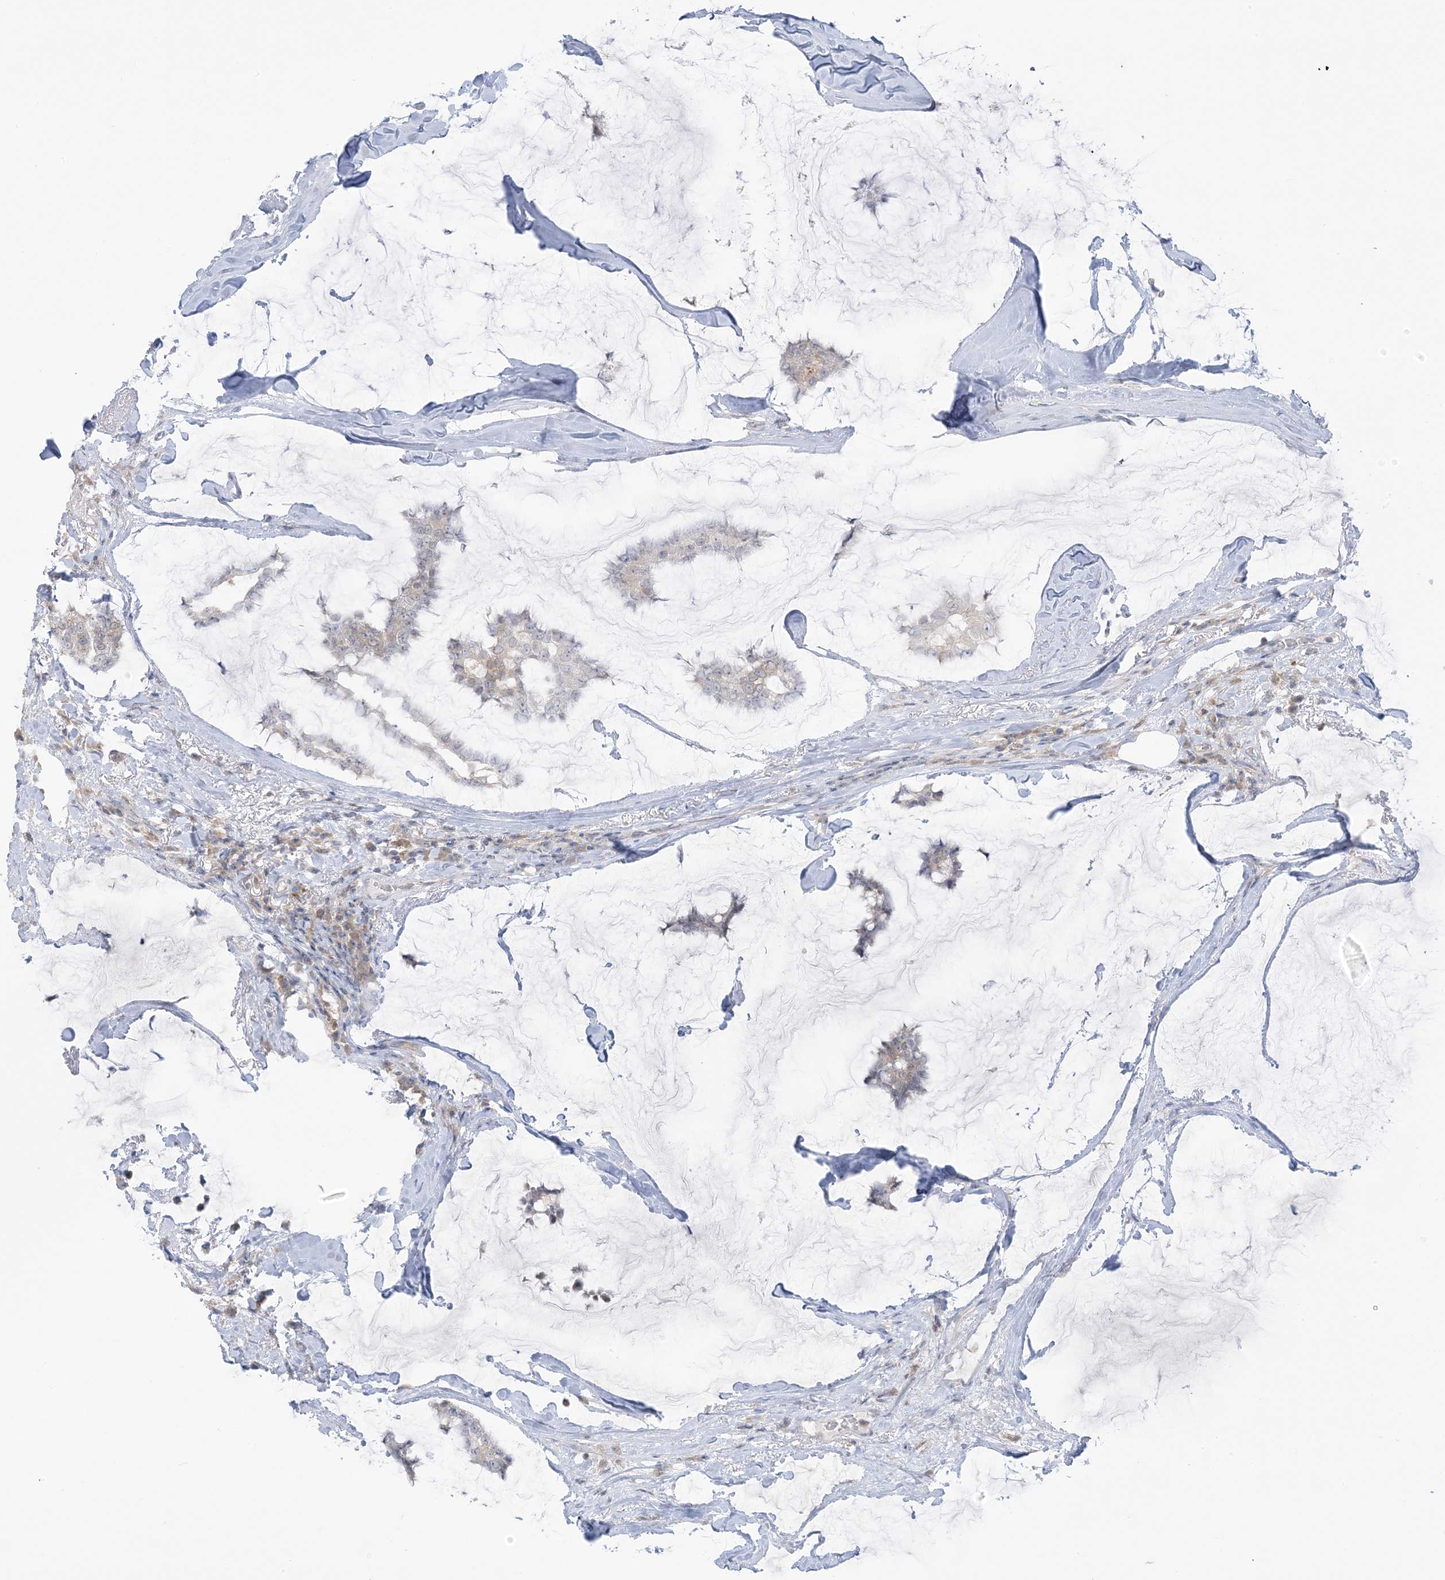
{"staining": {"intensity": "negative", "quantity": "none", "location": "none"}, "tissue": "breast cancer", "cell_type": "Tumor cells", "image_type": "cancer", "snomed": [{"axis": "morphology", "description": "Duct carcinoma"}, {"axis": "topography", "description": "Breast"}], "caption": "Immunohistochemistry (IHC) histopathology image of breast cancer (invasive ductal carcinoma) stained for a protein (brown), which shows no staining in tumor cells.", "gene": "EEFSEC", "patient": {"sex": "female", "age": 93}}